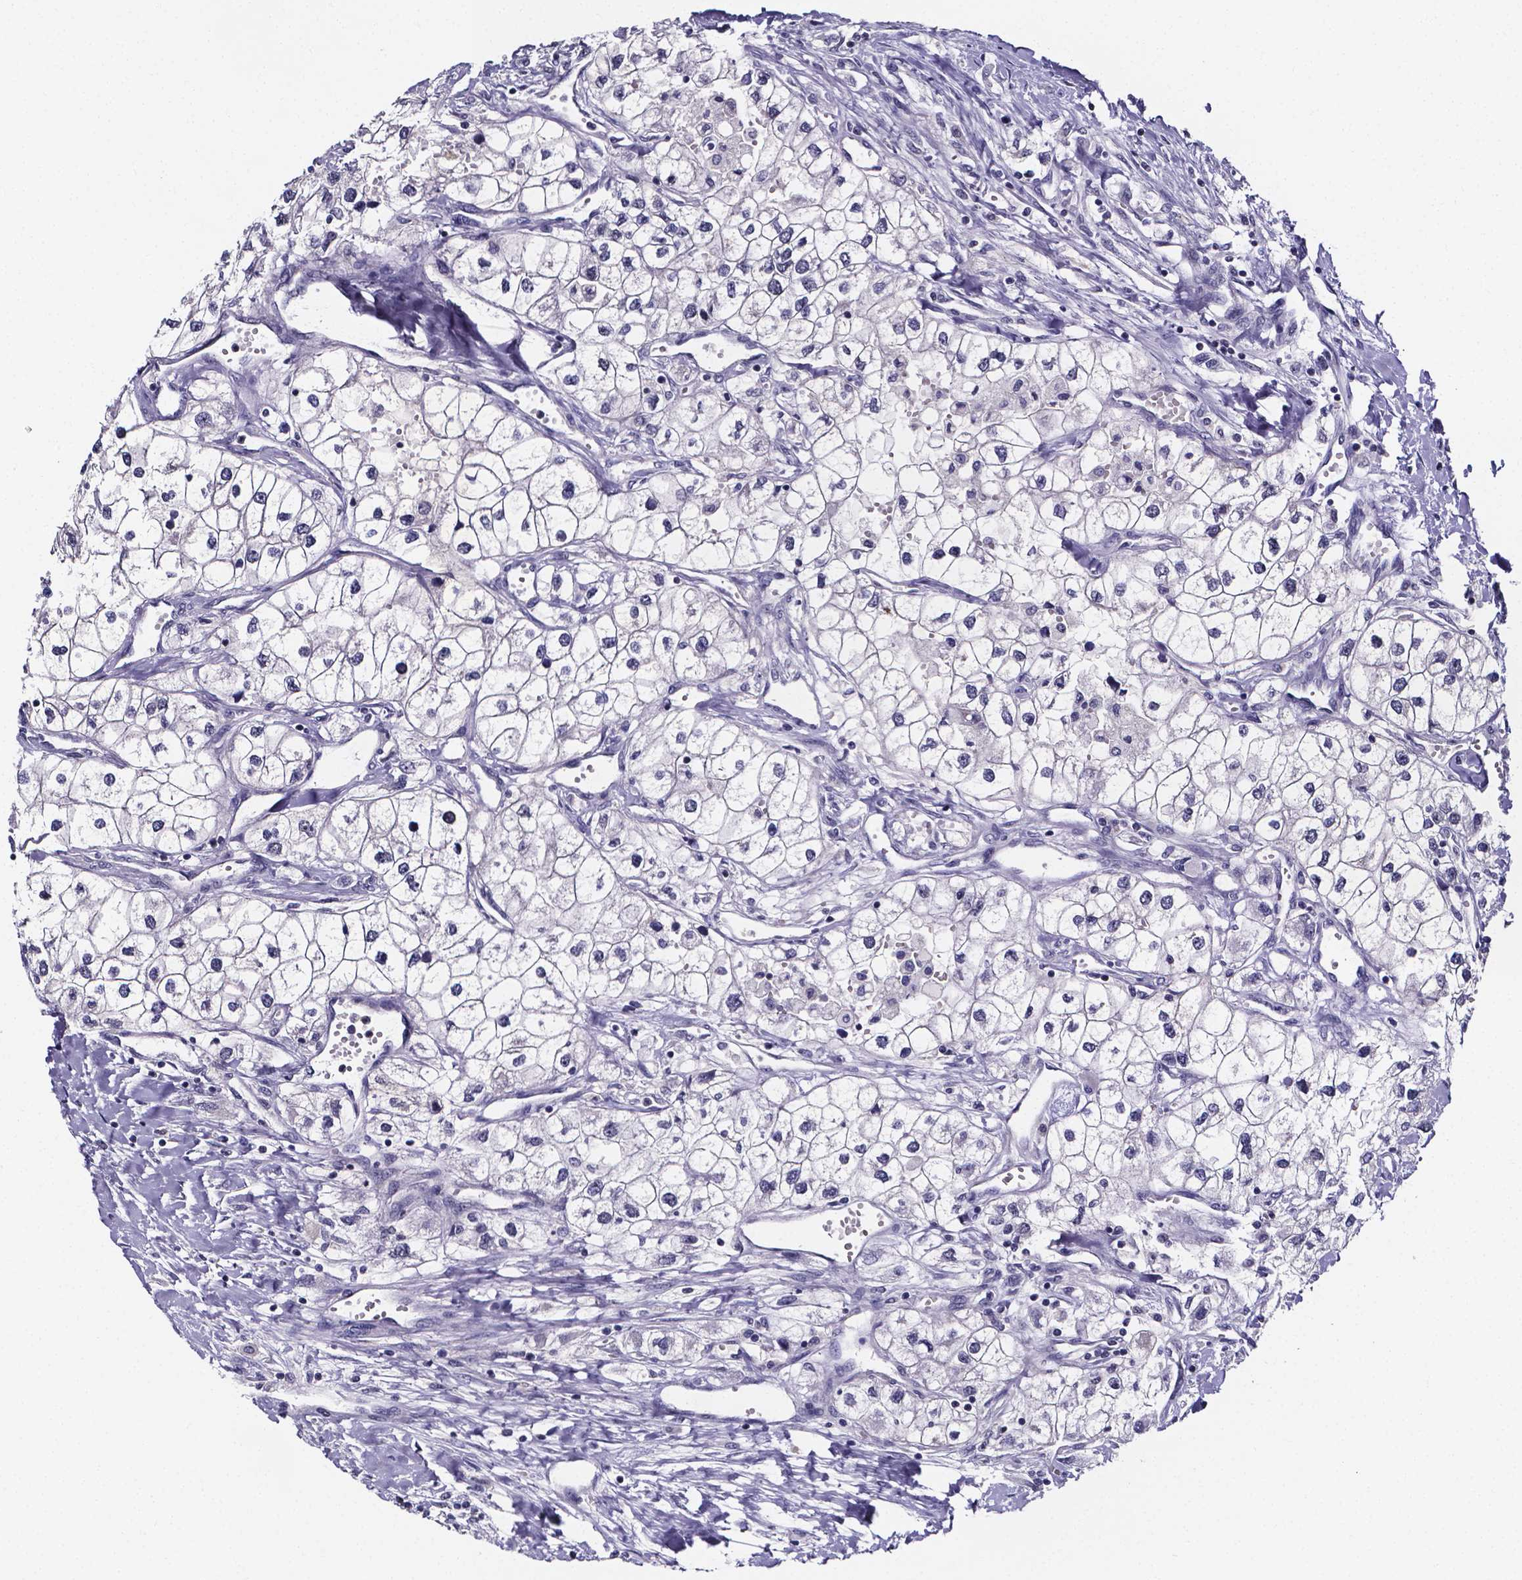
{"staining": {"intensity": "negative", "quantity": "none", "location": "none"}, "tissue": "renal cancer", "cell_type": "Tumor cells", "image_type": "cancer", "snomed": [{"axis": "morphology", "description": "Adenocarcinoma, NOS"}, {"axis": "topography", "description": "Kidney"}], "caption": "This is an IHC image of renal cancer. There is no positivity in tumor cells.", "gene": "IZUMO1", "patient": {"sex": "male", "age": 59}}